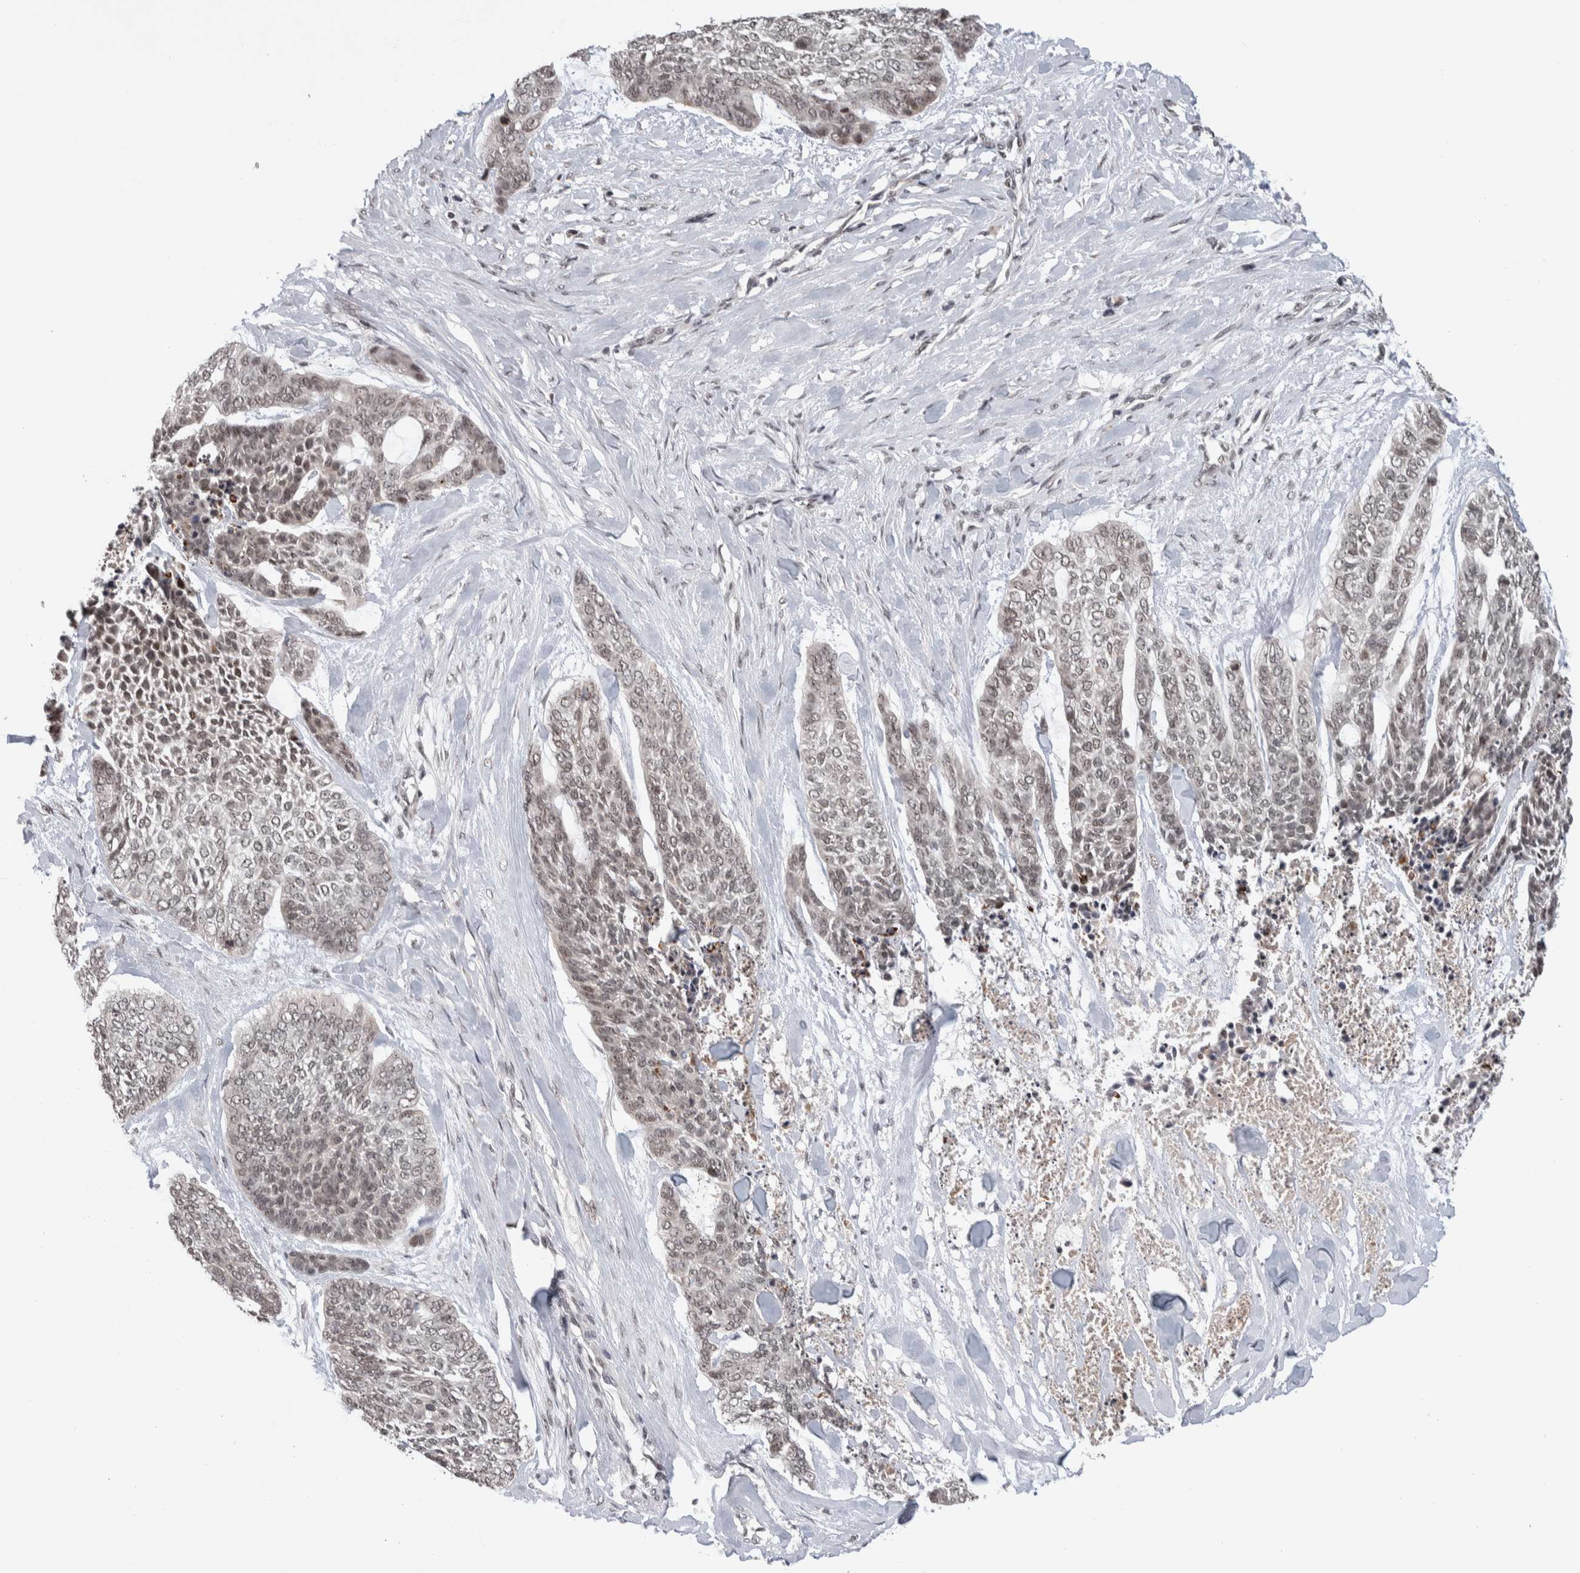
{"staining": {"intensity": "weak", "quantity": ">75%", "location": "nuclear"}, "tissue": "skin cancer", "cell_type": "Tumor cells", "image_type": "cancer", "snomed": [{"axis": "morphology", "description": "Basal cell carcinoma"}, {"axis": "topography", "description": "Skin"}], "caption": "This is a photomicrograph of immunohistochemistry staining of basal cell carcinoma (skin), which shows weak expression in the nuclear of tumor cells.", "gene": "ZSCAN21", "patient": {"sex": "female", "age": 64}}